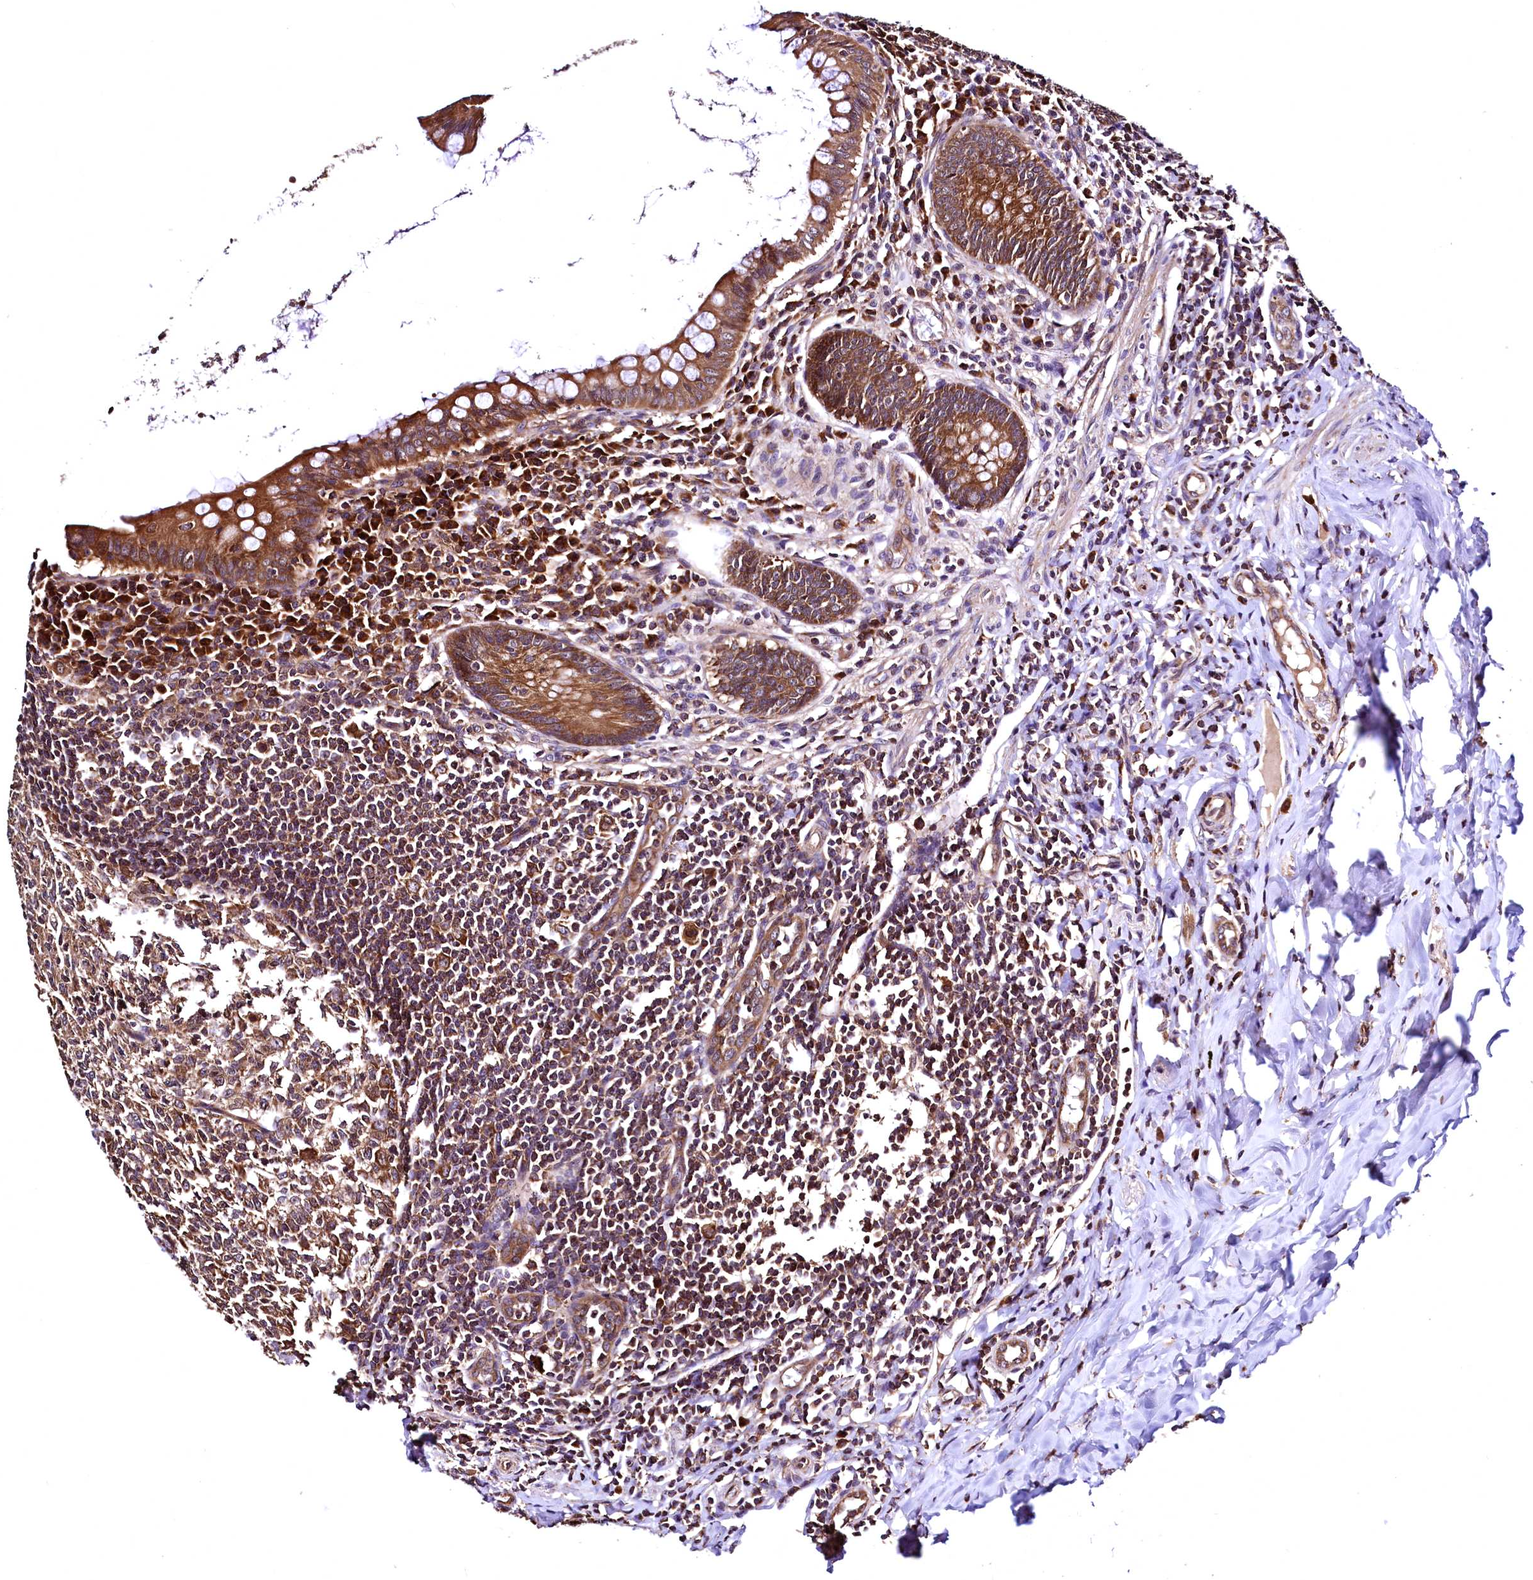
{"staining": {"intensity": "strong", "quantity": ">75%", "location": "cytoplasmic/membranous"}, "tissue": "appendix", "cell_type": "Glandular cells", "image_type": "normal", "snomed": [{"axis": "morphology", "description": "Normal tissue, NOS"}, {"axis": "topography", "description": "Appendix"}], "caption": "Immunohistochemistry (IHC) of benign appendix displays high levels of strong cytoplasmic/membranous staining in approximately >75% of glandular cells.", "gene": "LRSAM1", "patient": {"sex": "female", "age": 33}}